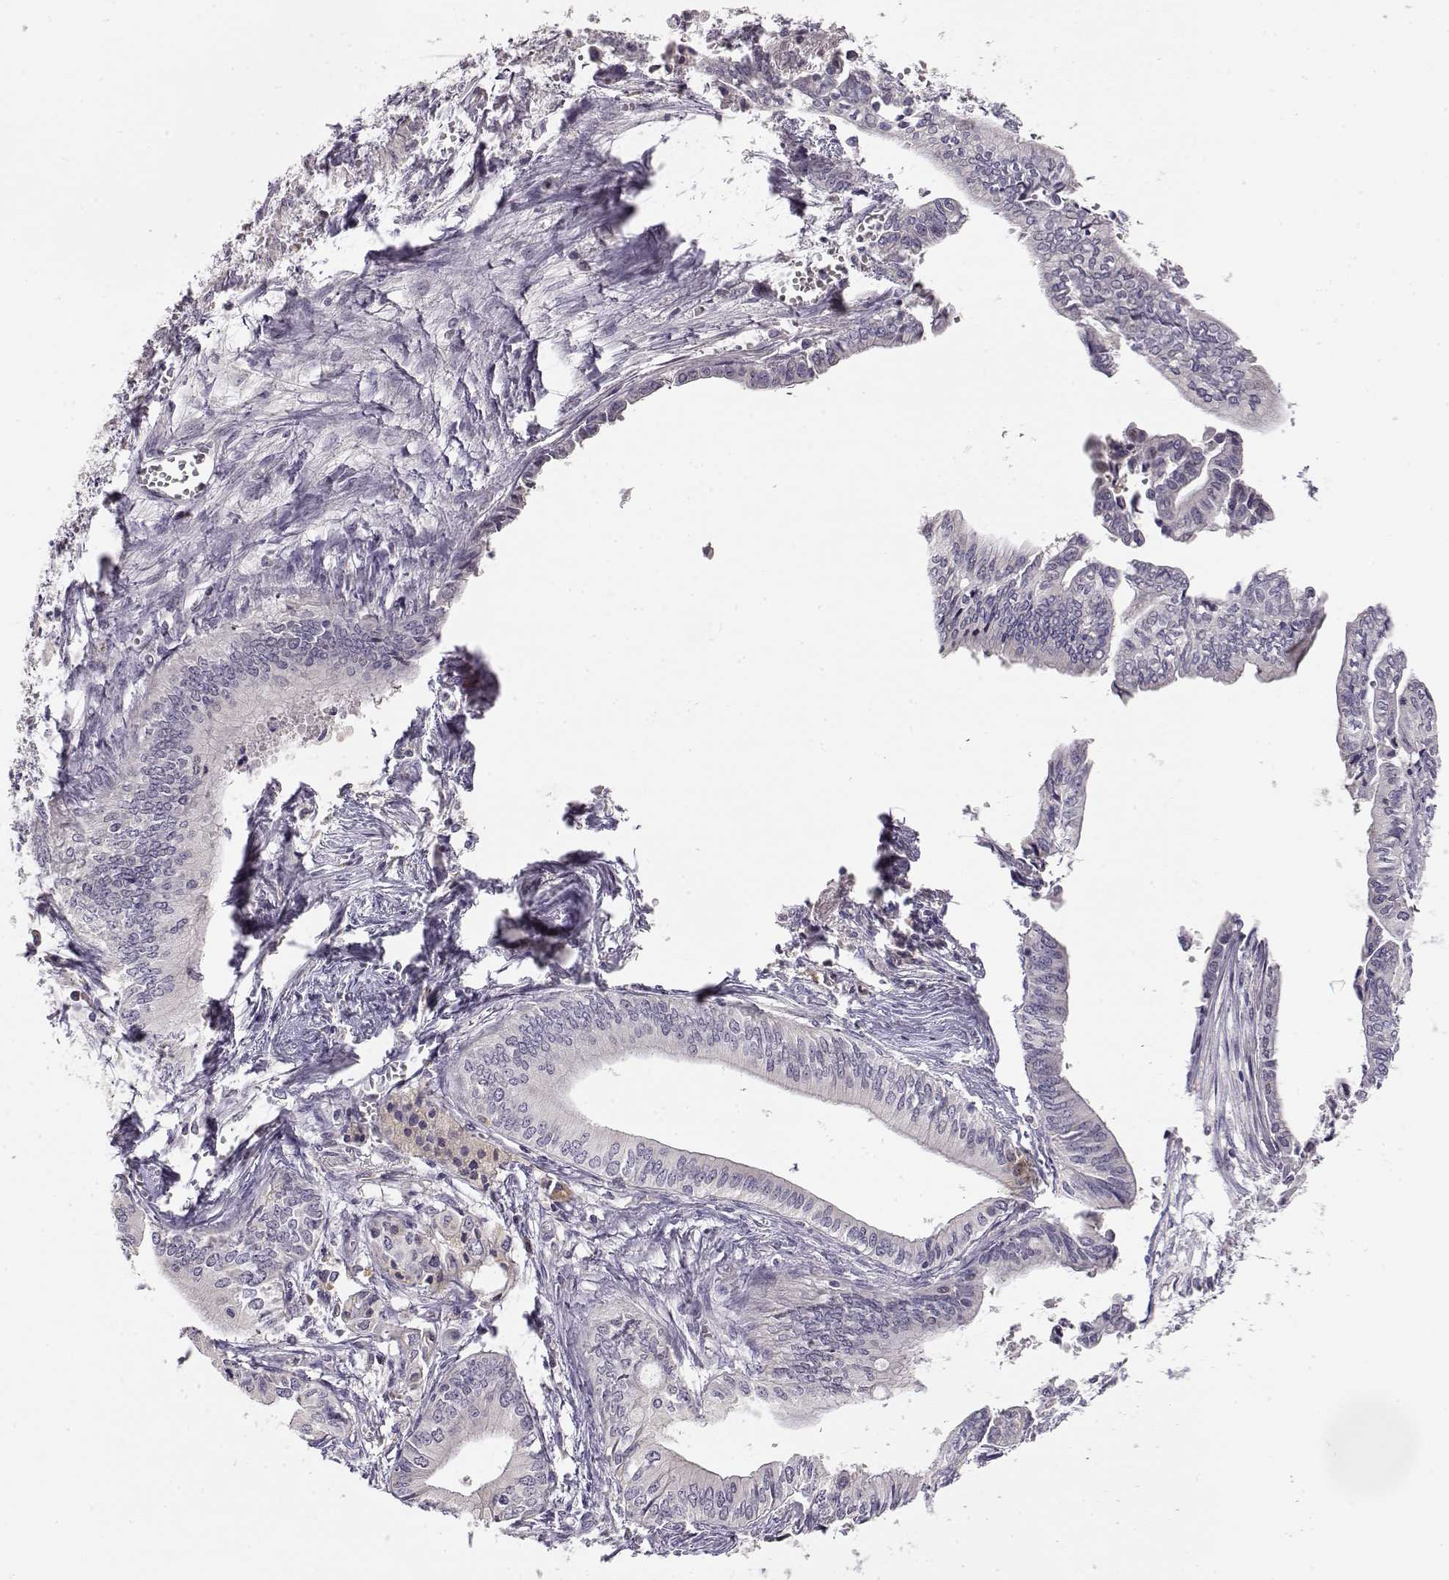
{"staining": {"intensity": "negative", "quantity": "none", "location": "none"}, "tissue": "pancreatic cancer", "cell_type": "Tumor cells", "image_type": "cancer", "snomed": [{"axis": "morphology", "description": "Adenocarcinoma, NOS"}, {"axis": "topography", "description": "Pancreas"}], "caption": "Immunohistochemistry (IHC) photomicrograph of adenocarcinoma (pancreatic) stained for a protein (brown), which reveals no expression in tumor cells.", "gene": "TACR1", "patient": {"sex": "female", "age": 61}}